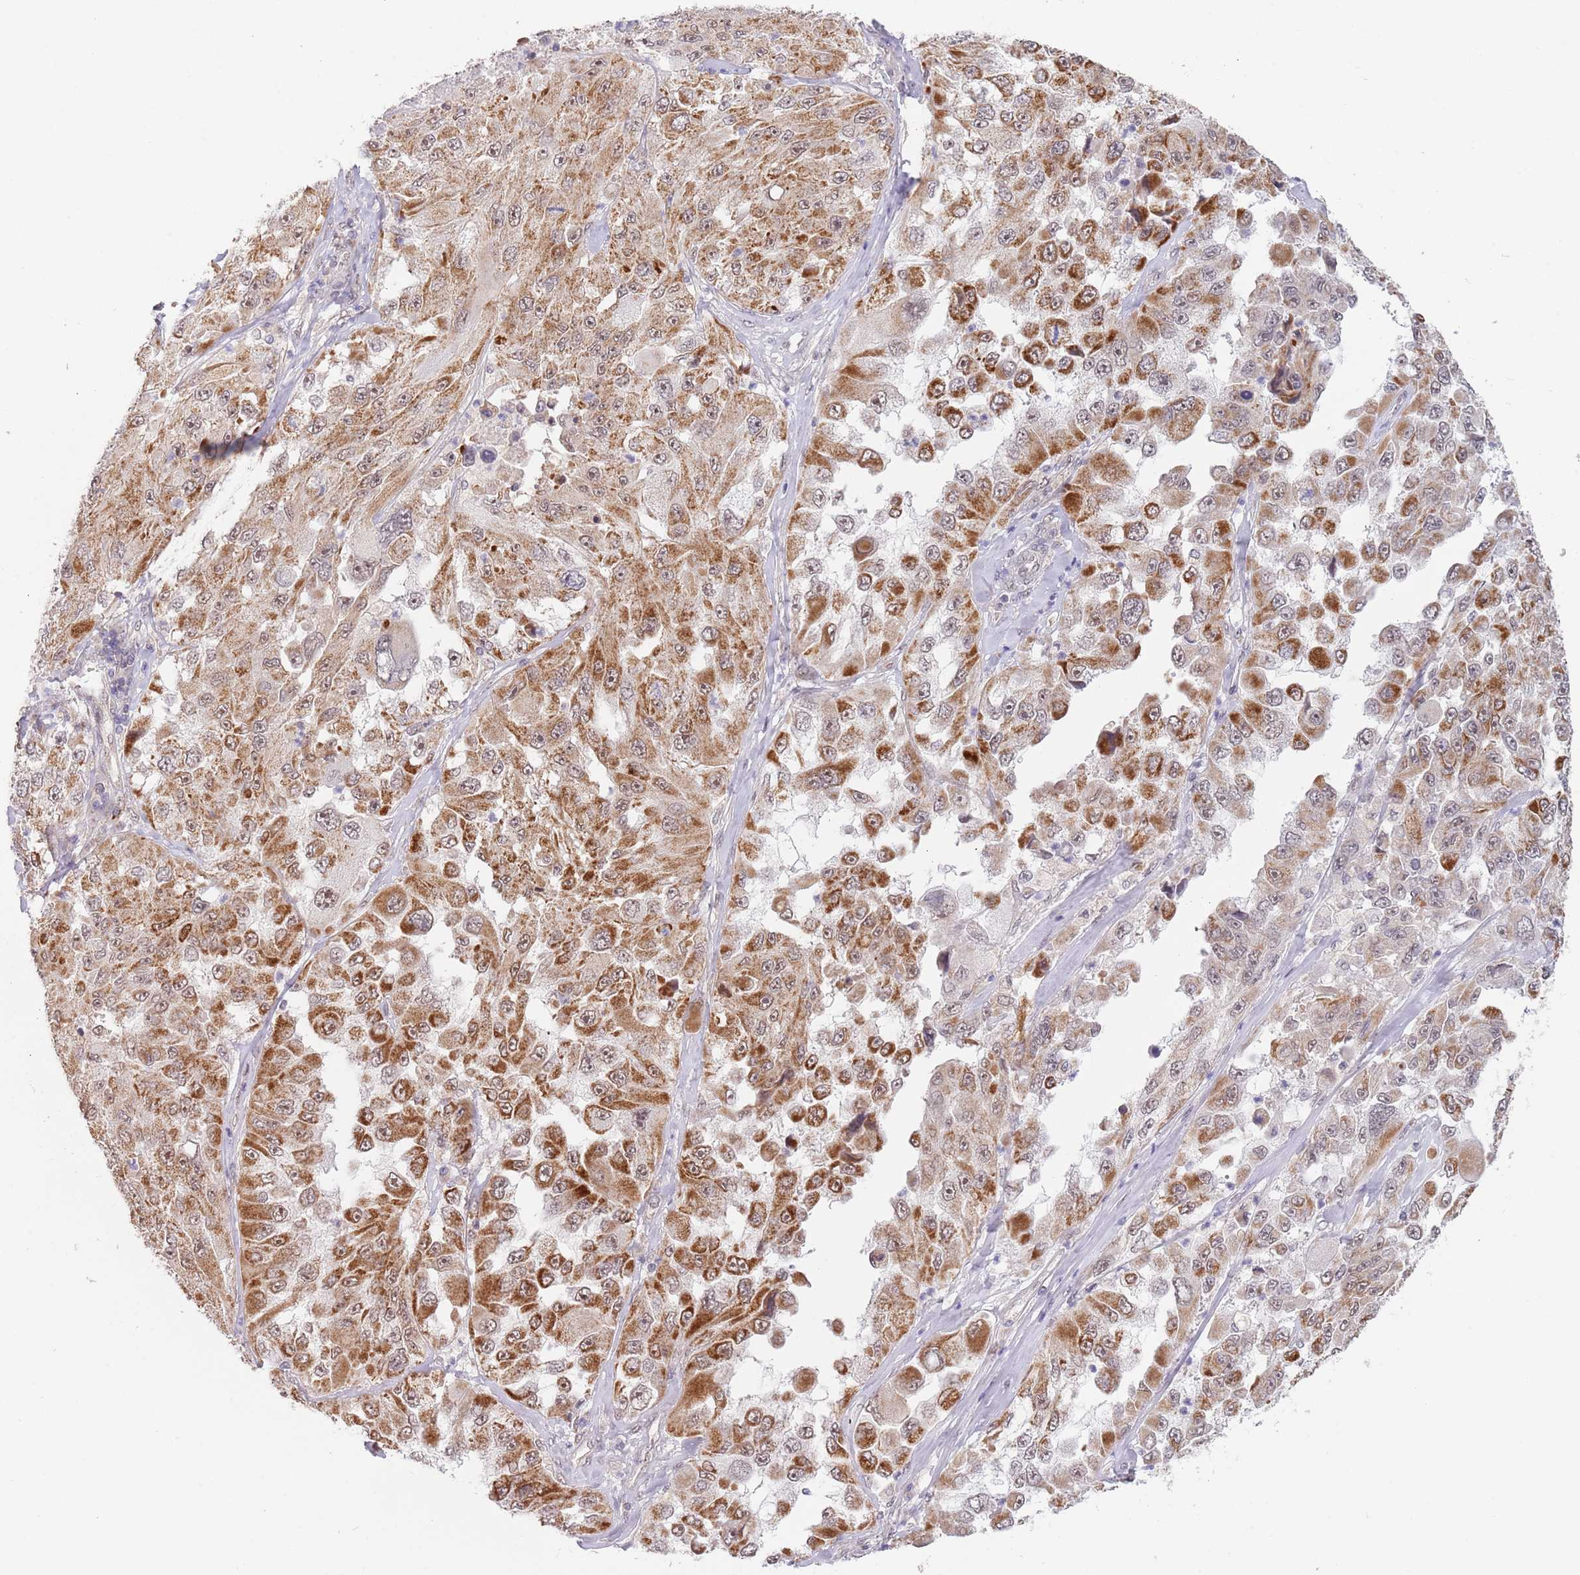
{"staining": {"intensity": "strong", "quantity": ">75%", "location": "cytoplasmic/membranous"}, "tissue": "melanoma", "cell_type": "Tumor cells", "image_type": "cancer", "snomed": [{"axis": "morphology", "description": "Malignant melanoma, Metastatic site"}, {"axis": "topography", "description": "Lymph node"}], "caption": "Strong cytoplasmic/membranous protein expression is identified in approximately >75% of tumor cells in melanoma.", "gene": "UQCC3", "patient": {"sex": "male", "age": 62}}